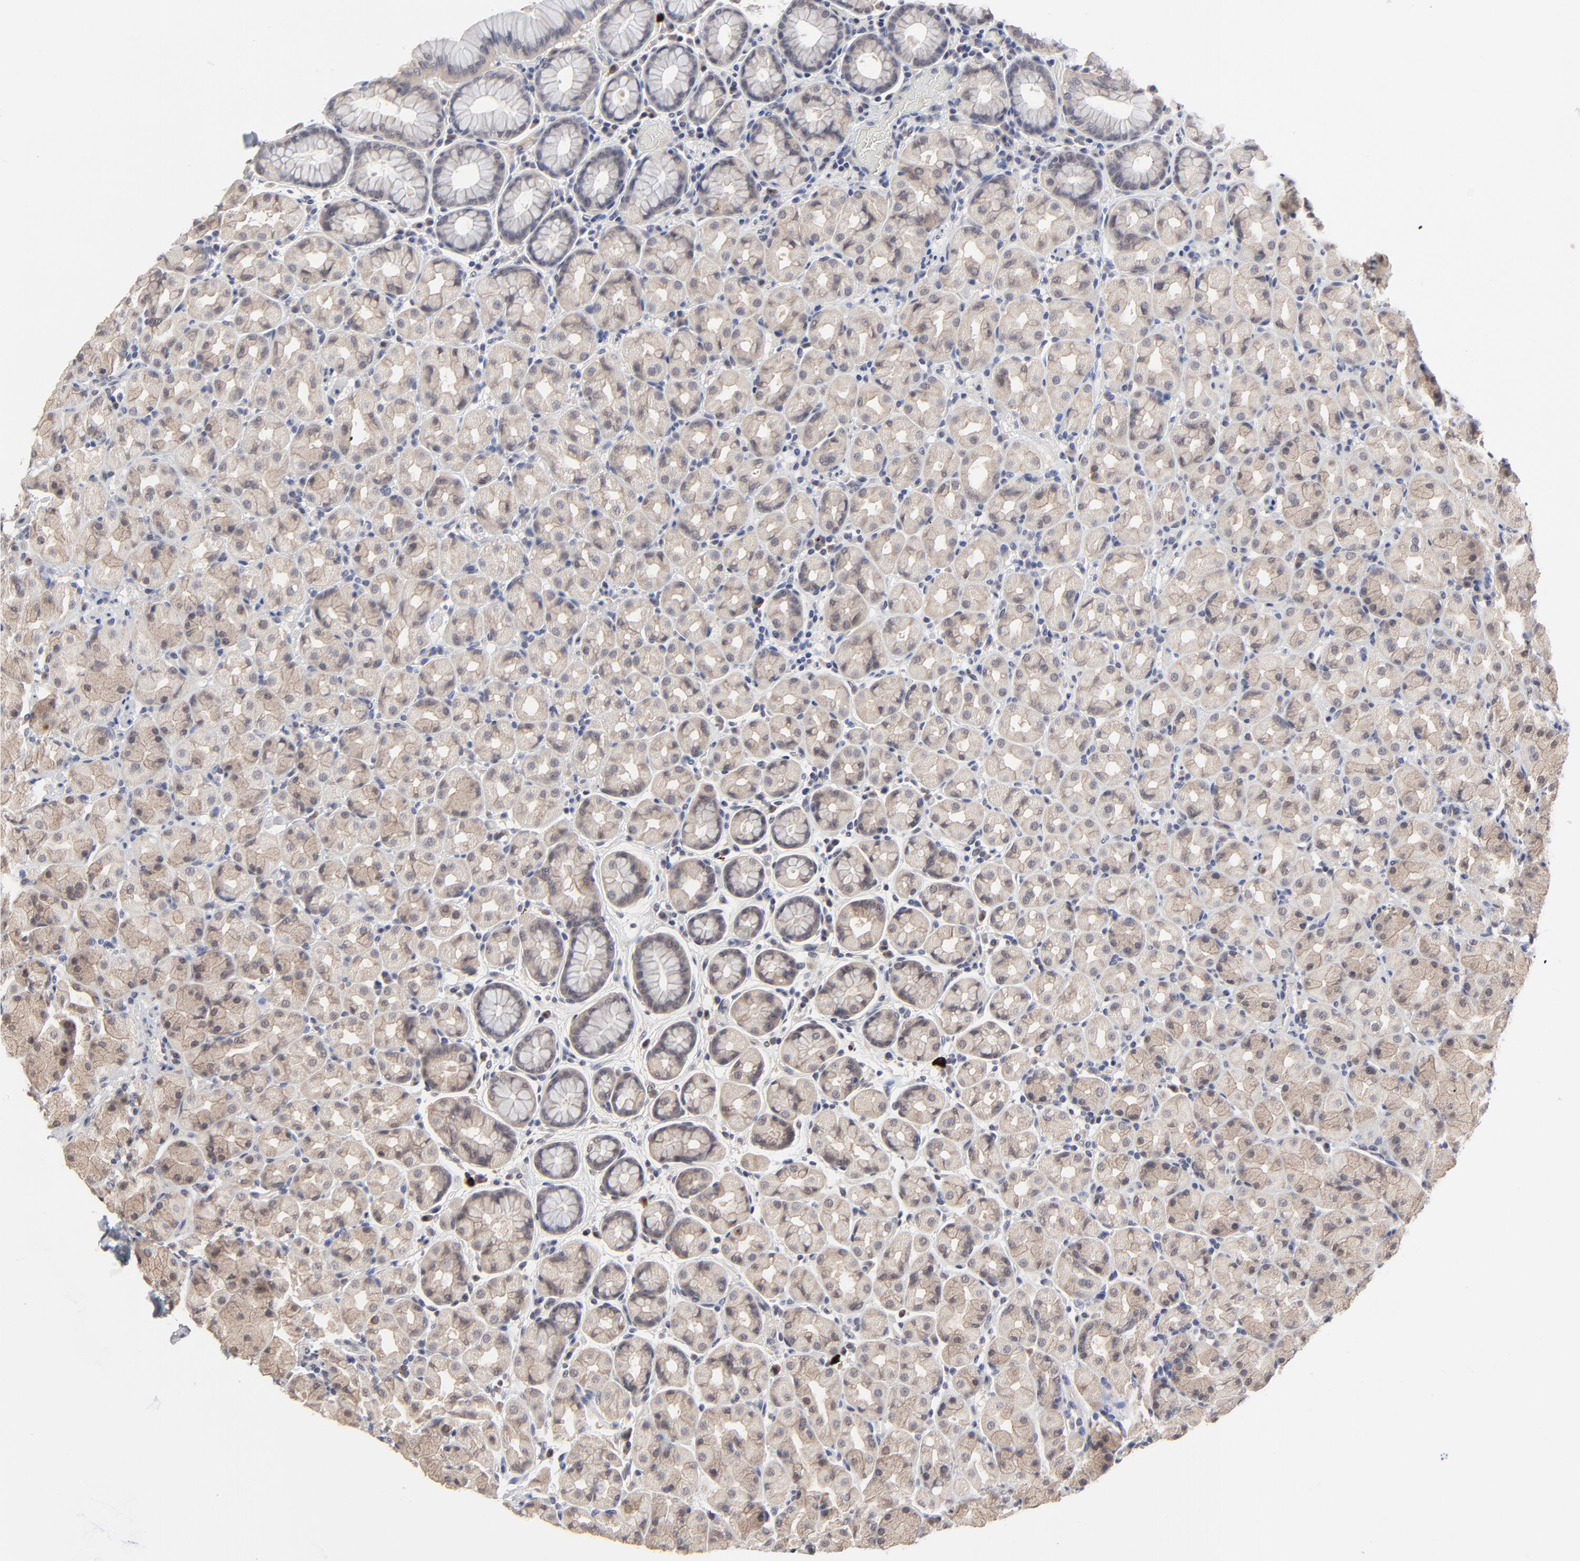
{"staining": {"intensity": "weak", "quantity": "<25%", "location": "cytoplasmic/membranous,nuclear"}, "tissue": "stomach", "cell_type": "Glandular cells", "image_type": "normal", "snomed": [{"axis": "morphology", "description": "Normal tissue, NOS"}, {"axis": "topography", "description": "Stomach, lower"}], "caption": "DAB (3,3'-diaminobenzidine) immunohistochemical staining of benign human stomach demonstrates no significant staining in glandular cells. (DAB IHC with hematoxylin counter stain).", "gene": "FAM199X", "patient": {"sex": "male", "age": 56}}